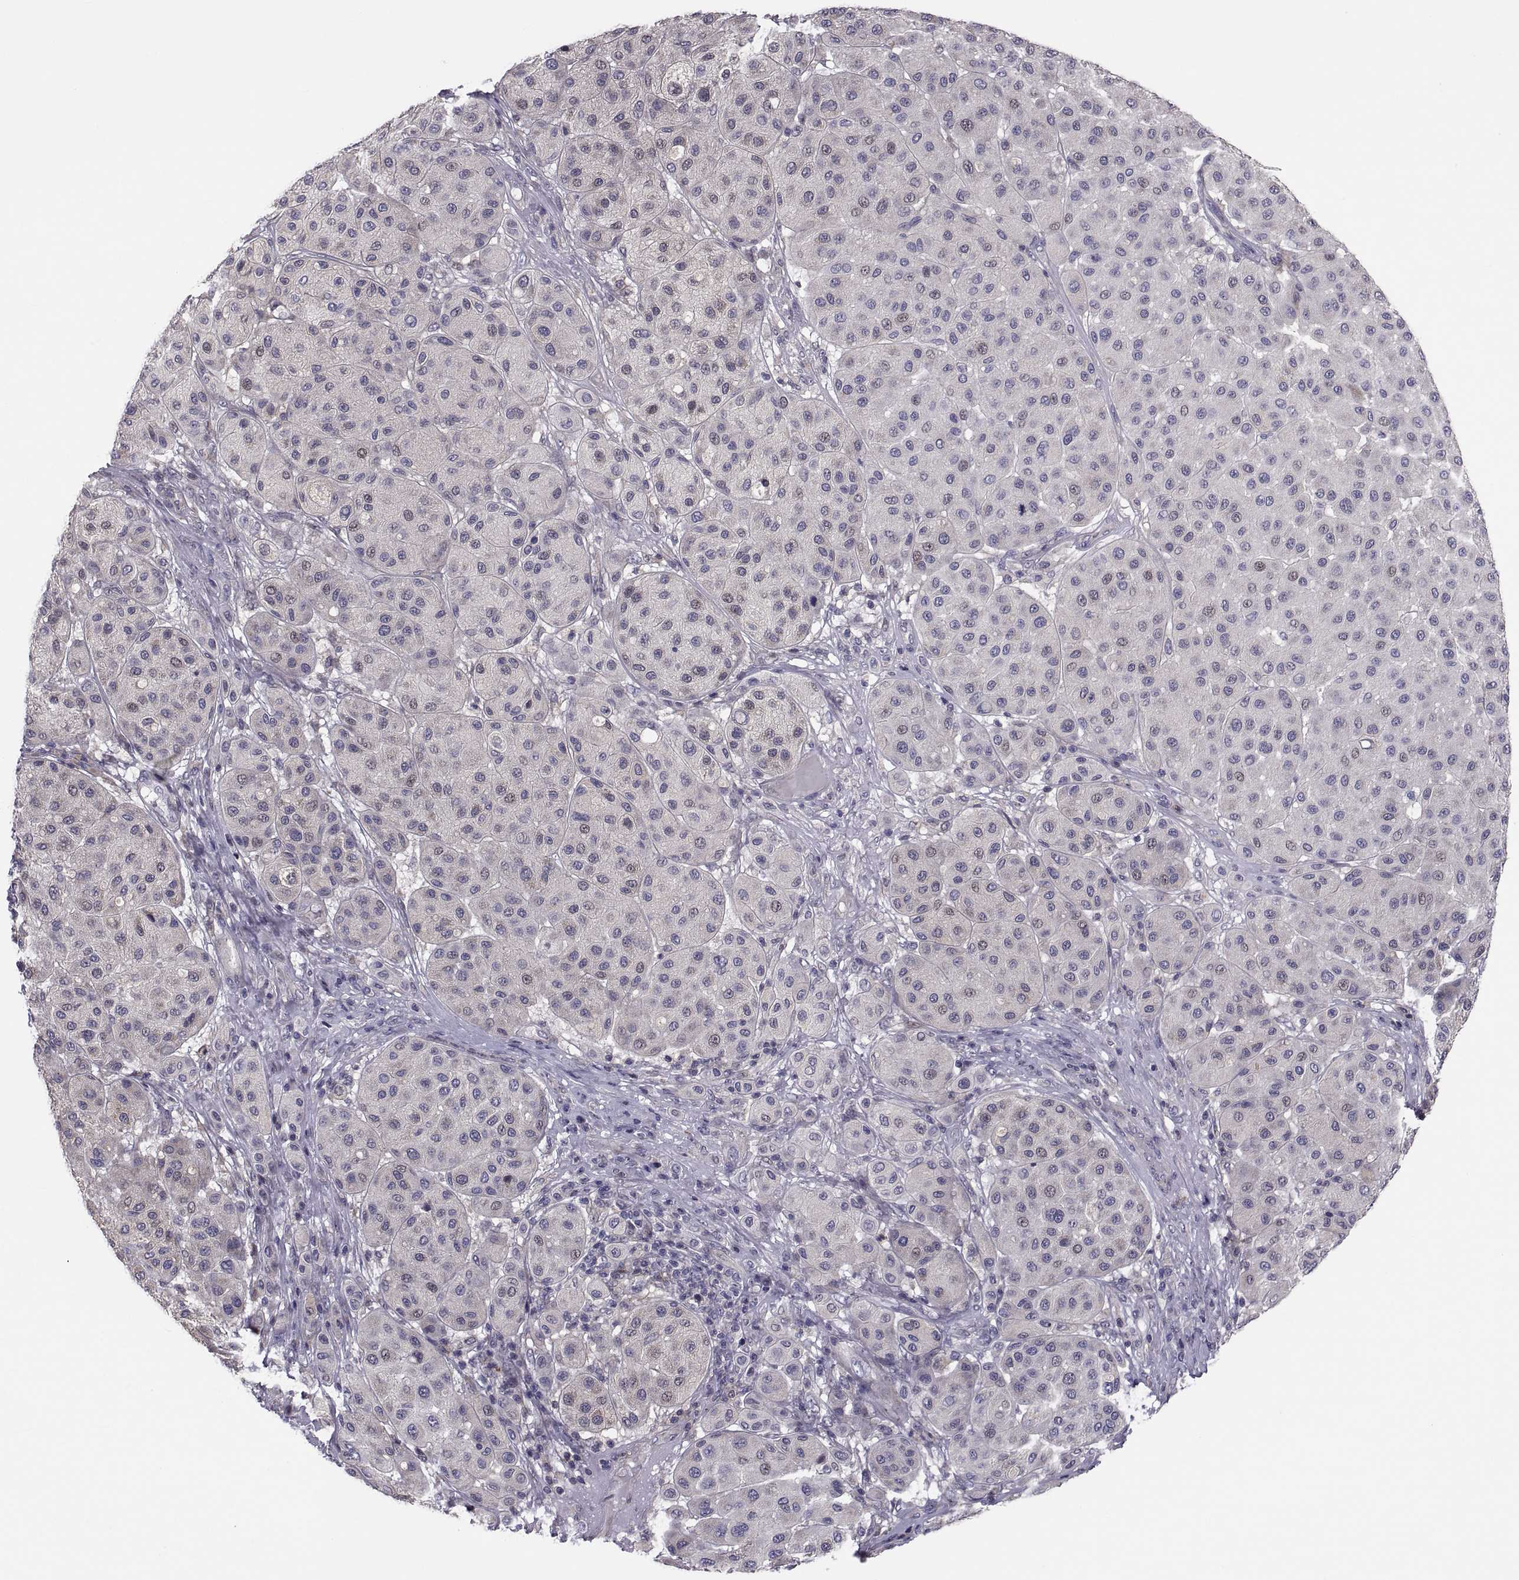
{"staining": {"intensity": "weak", "quantity": "<25%", "location": "cytoplasmic/membranous"}, "tissue": "melanoma", "cell_type": "Tumor cells", "image_type": "cancer", "snomed": [{"axis": "morphology", "description": "Malignant melanoma, Metastatic site"}, {"axis": "topography", "description": "Smooth muscle"}], "caption": "Histopathology image shows no significant protein staining in tumor cells of malignant melanoma (metastatic site).", "gene": "ANO1", "patient": {"sex": "male", "age": 41}}